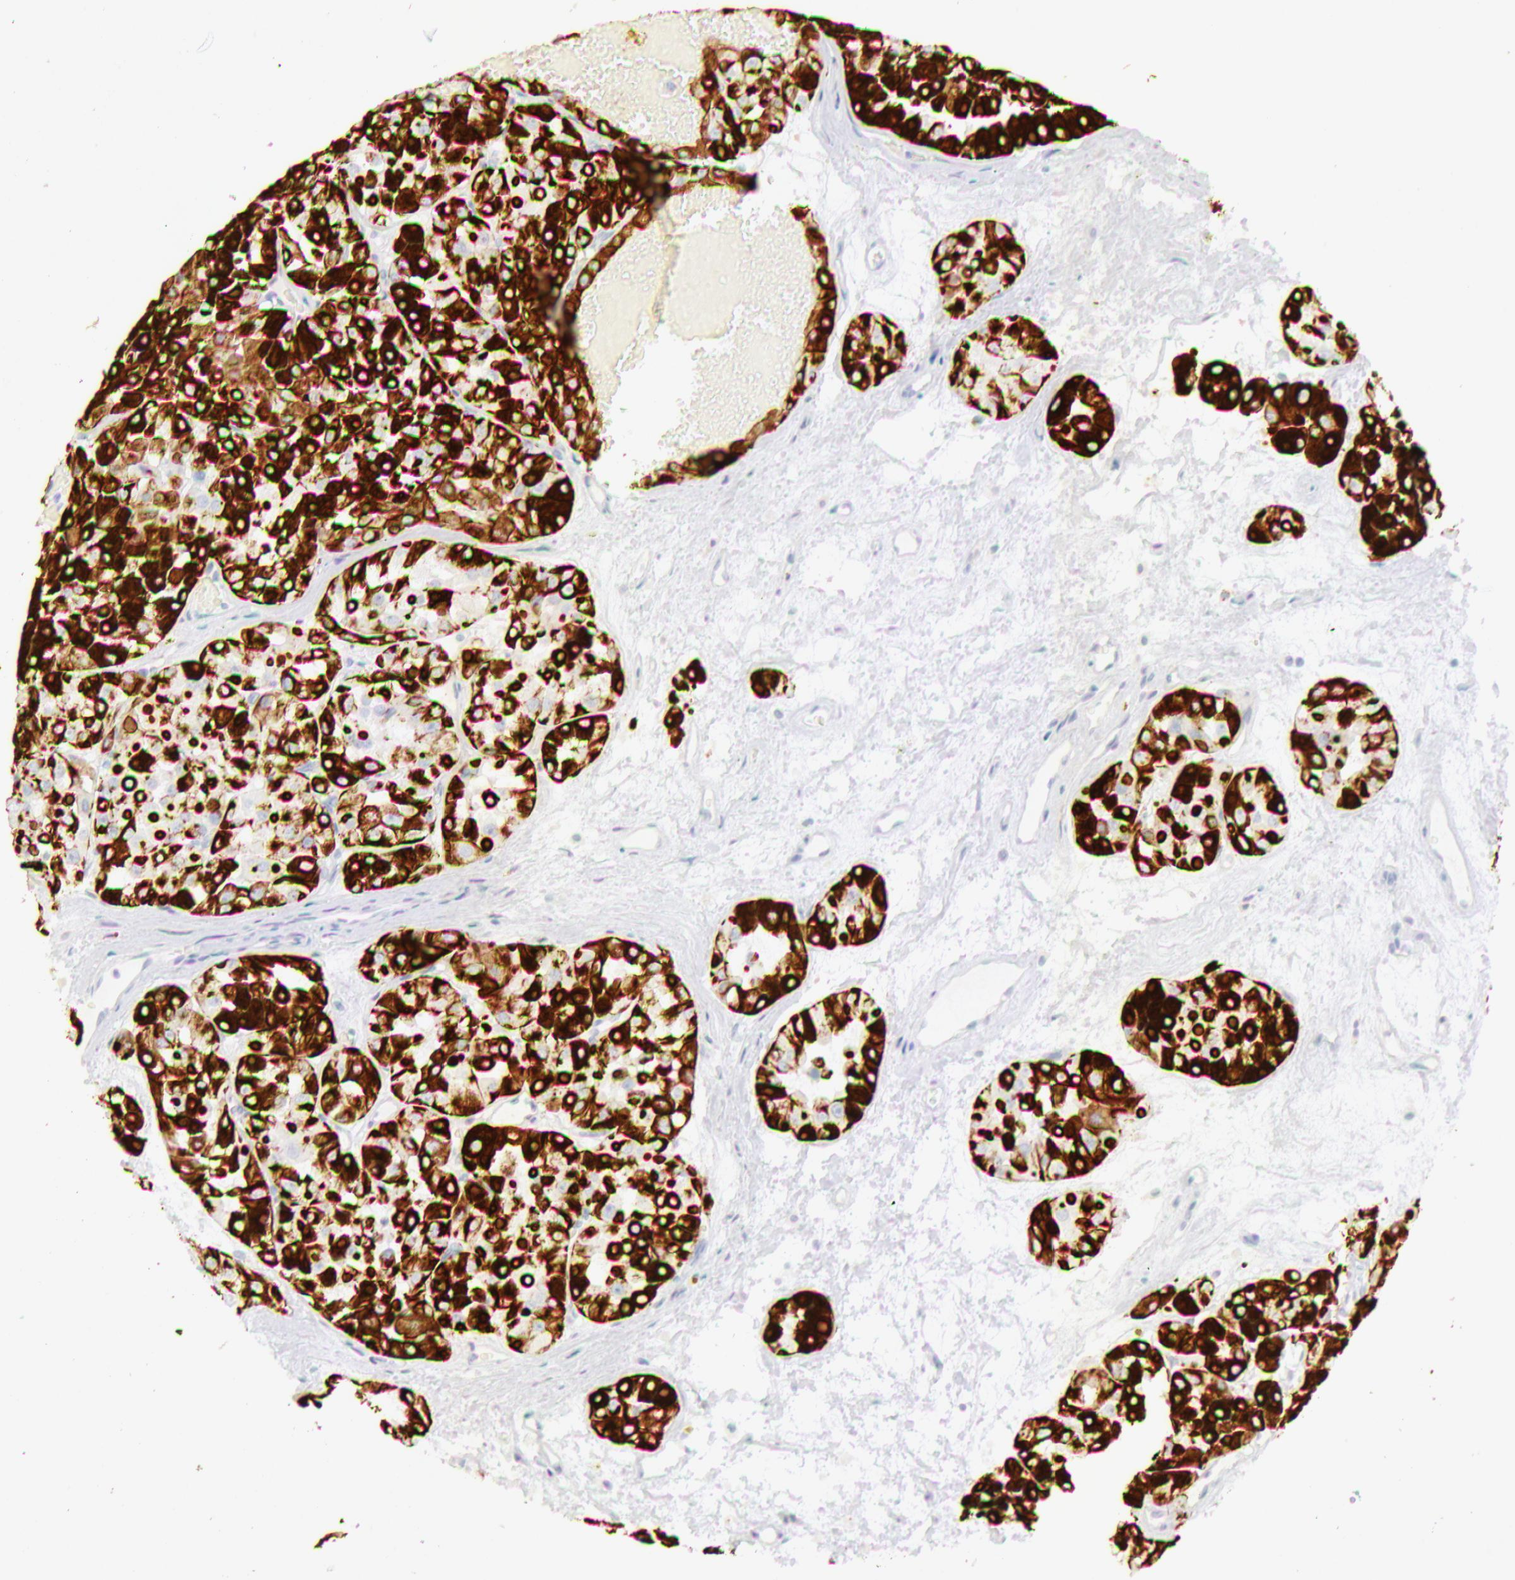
{"staining": {"intensity": "strong", "quantity": ">75%", "location": "cytoplasmic/membranous"}, "tissue": "renal cancer", "cell_type": "Tumor cells", "image_type": "cancer", "snomed": [{"axis": "morphology", "description": "Adenocarcinoma, uncertain malignant potential"}, {"axis": "topography", "description": "Kidney"}], "caption": "Immunohistochemical staining of renal adenocarcinoma,  uncertain malignant potential shows high levels of strong cytoplasmic/membranous protein expression in approximately >75% of tumor cells. Nuclei are stained in blue.", "gene": "KRT8", "patient": {"sex": "male", "age": 63}}